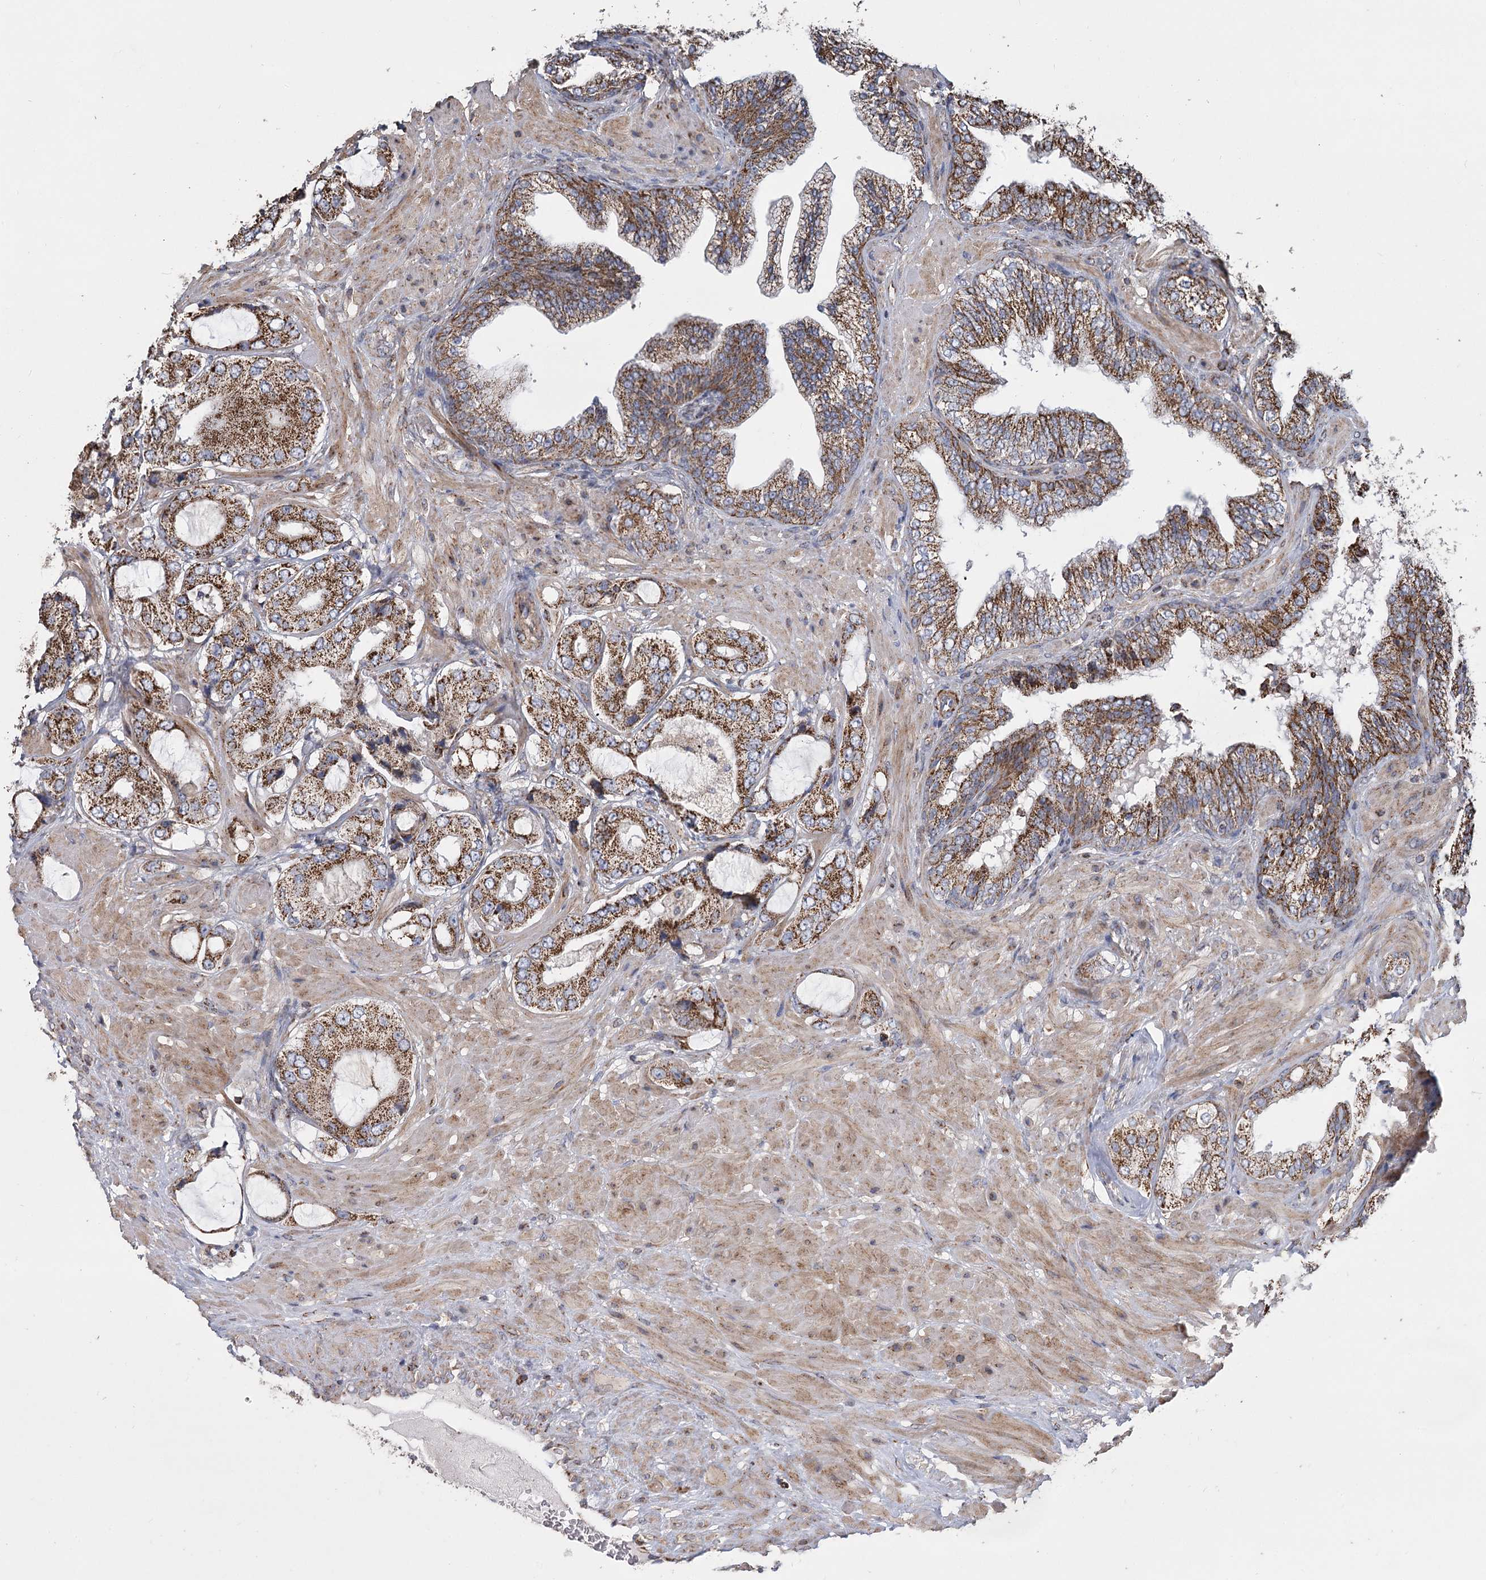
{"staining": {"intensity": "strong", "quantity": ">75%", "location": "cytoplasmic/membranous"}, "tissue": "prostate cancer", "cell_type": "Tumor cells", "image_type": "cancer", "snomed": [{"axis": "morphology", "description": "Adenocarcinoma, High grade"}, {"axis": "topography", "description": "Prostate"}], "caption": "Immunohistochemical staining of human adenocarcinoma (high-grade) (prostate) reveals high levels of strong cytoplasmic/membranous protein positivity in about >75% of tumor cells. The protein of interest is stained brown, and the nuclei are stained in blue (DAB IHC with brightfield microscopy, high magnification).", "gene": "RANBP3L", "patient": {"sex": "male", "age": 59}}